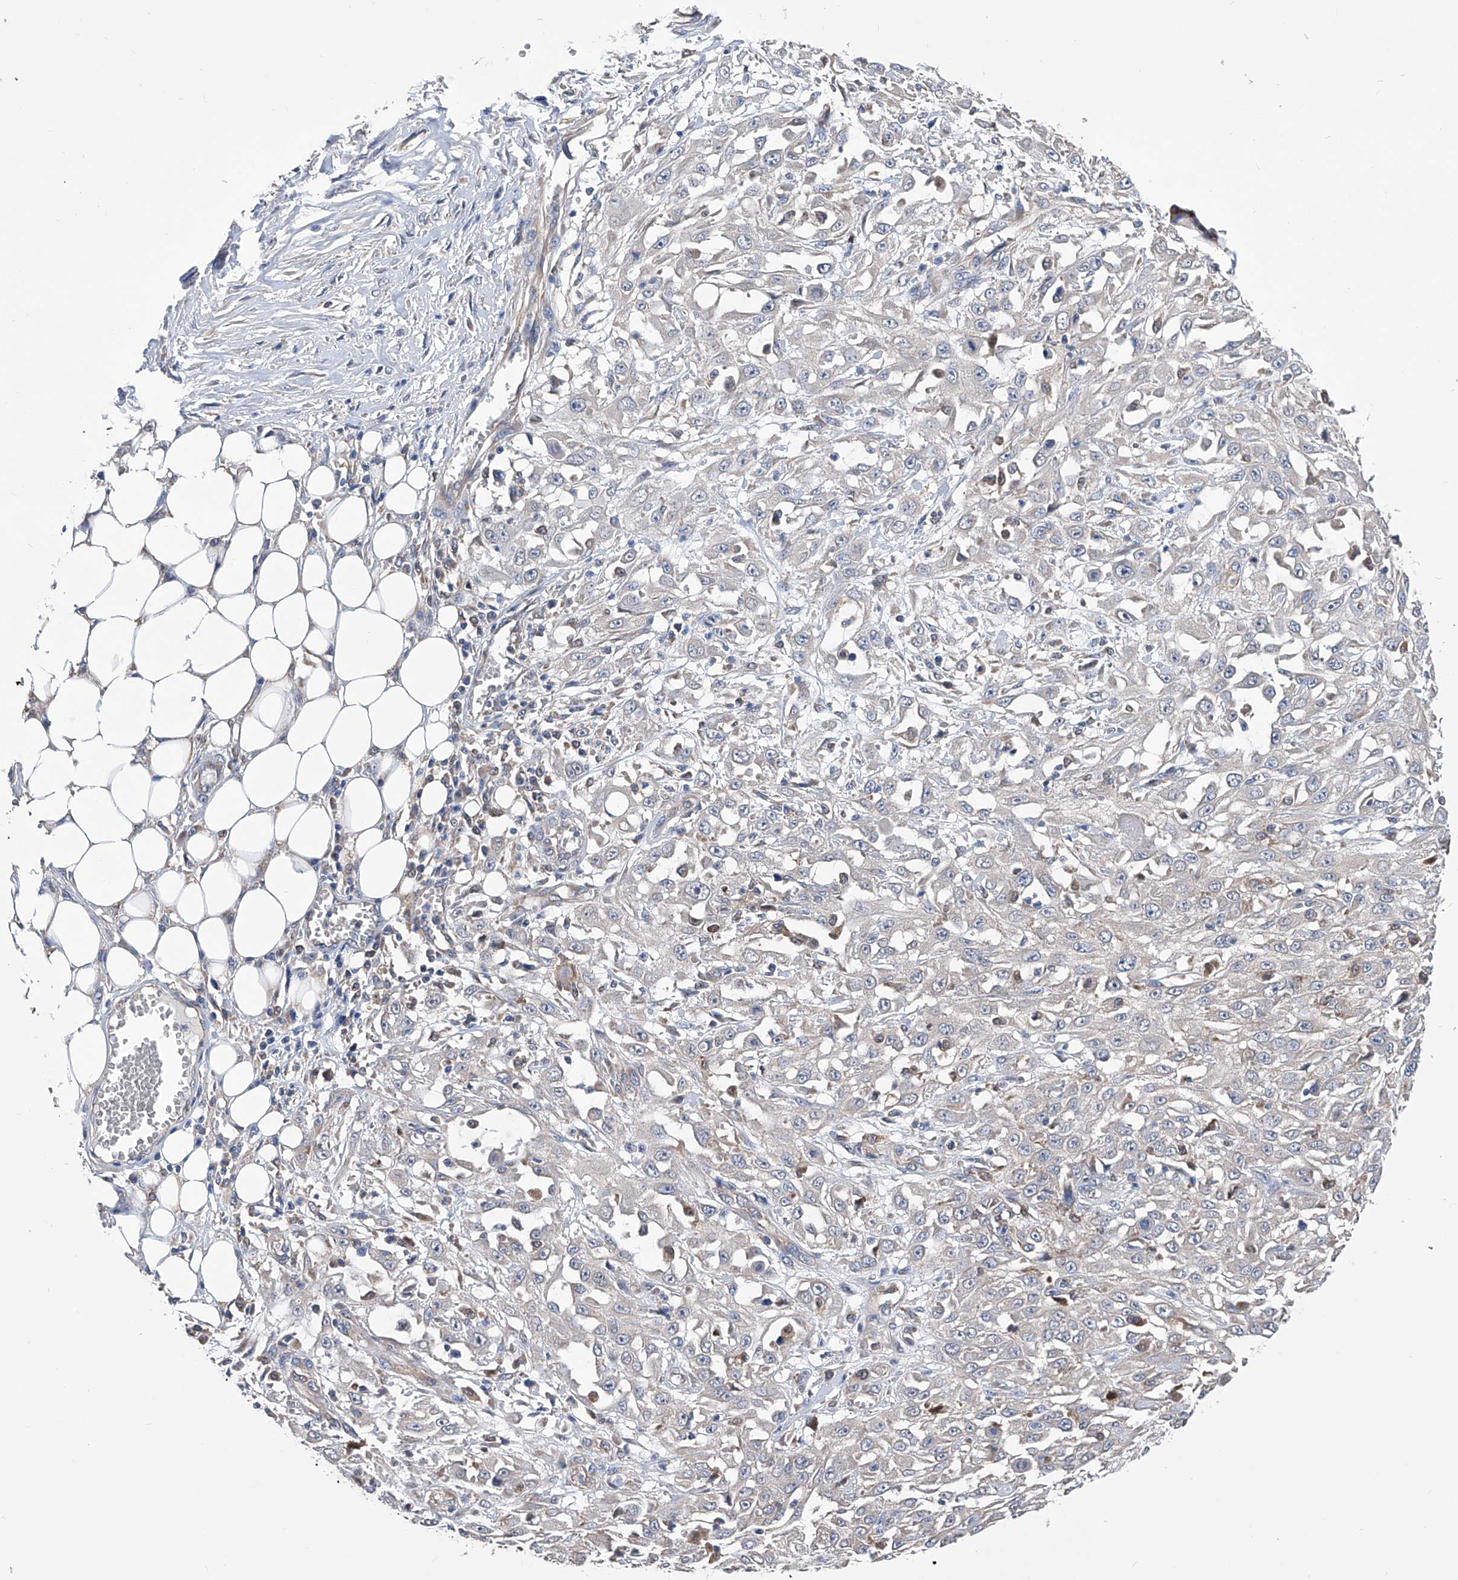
{"staining": {"intensity": "negative", "quantity": "none", "location": "none"}, "tissue": "skin cancer", "cell_type": "Tumor cells", "image_type": "cancer", "snomed": [{"axis": "morphology", "description": "Squamous cell carcinoma, NOS"}, {"axis": "morphology", "description": "Squamous cell carcinoma, metastatic, NOS"}, {"axis": "topography", "description": "Skin"}, {"axis": "topography", "description": "Lymph node"}], "caption": "The image demonstrates no staining of tumor cells in skin cancer (metastatic squamous cell carcinoma). (Brightfield microscopy of DAB immunohistochemistry at high magnification).", "gene": "SPATA20", "patient": {"sex": "male", "age": 75}}